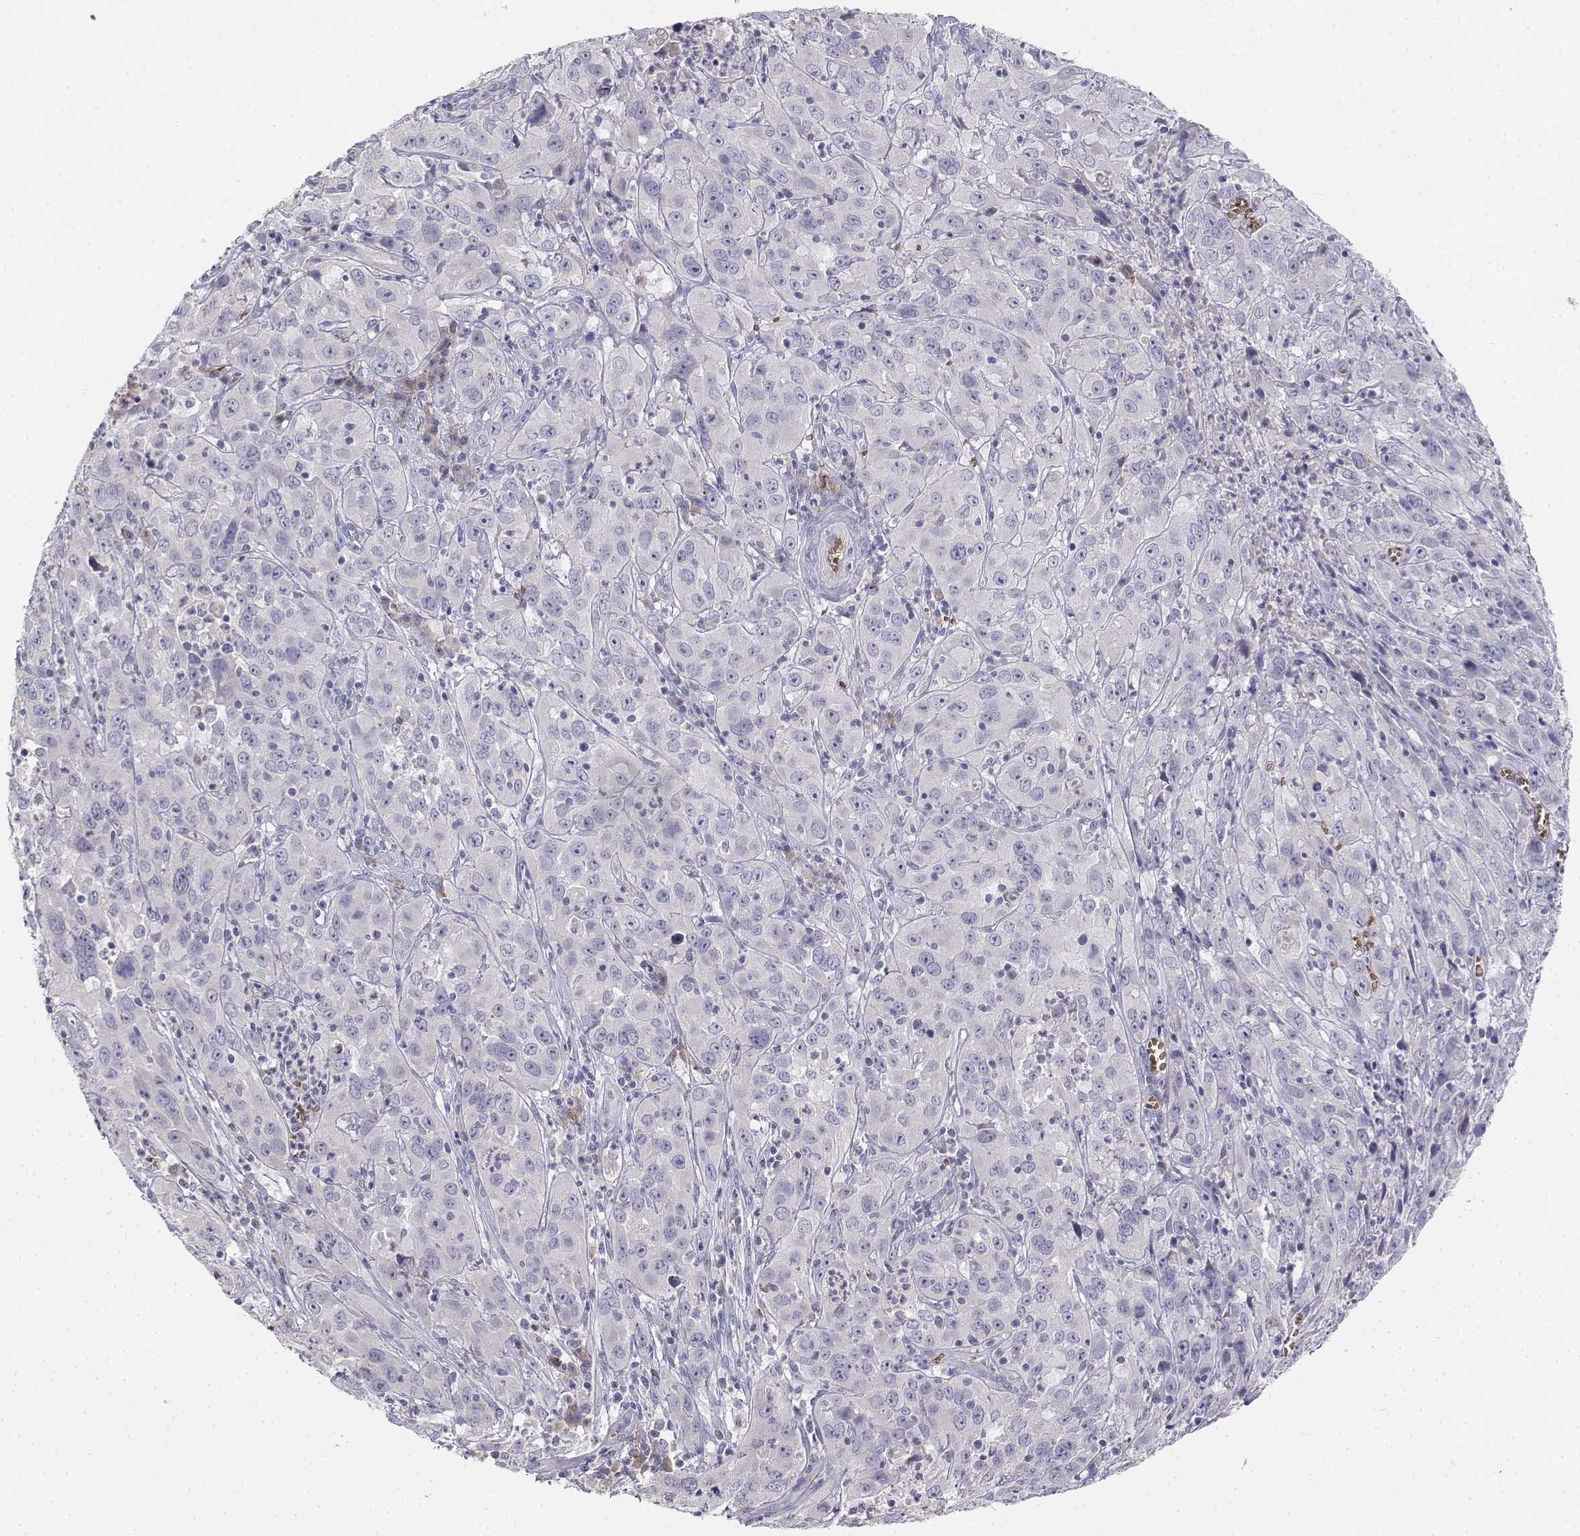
{"staining": {"intensity": "negative", "quantity": "none", "location": "none"}, "tissue": "cervical cancer", "cell_type": "Tumor cells", "image_type": "cancer", "snomed": [{"axis": "morphology", "description": "Squamous cell carcinoma, NOS"}, {"axis": "topography", "description": "Cervix"}], "caption": "The photomicrograph exhibits no significant positivity in tumor cells of cervical cancer.", "gene": "CADM1", "patient": {"sex": "female", "age": 32}}